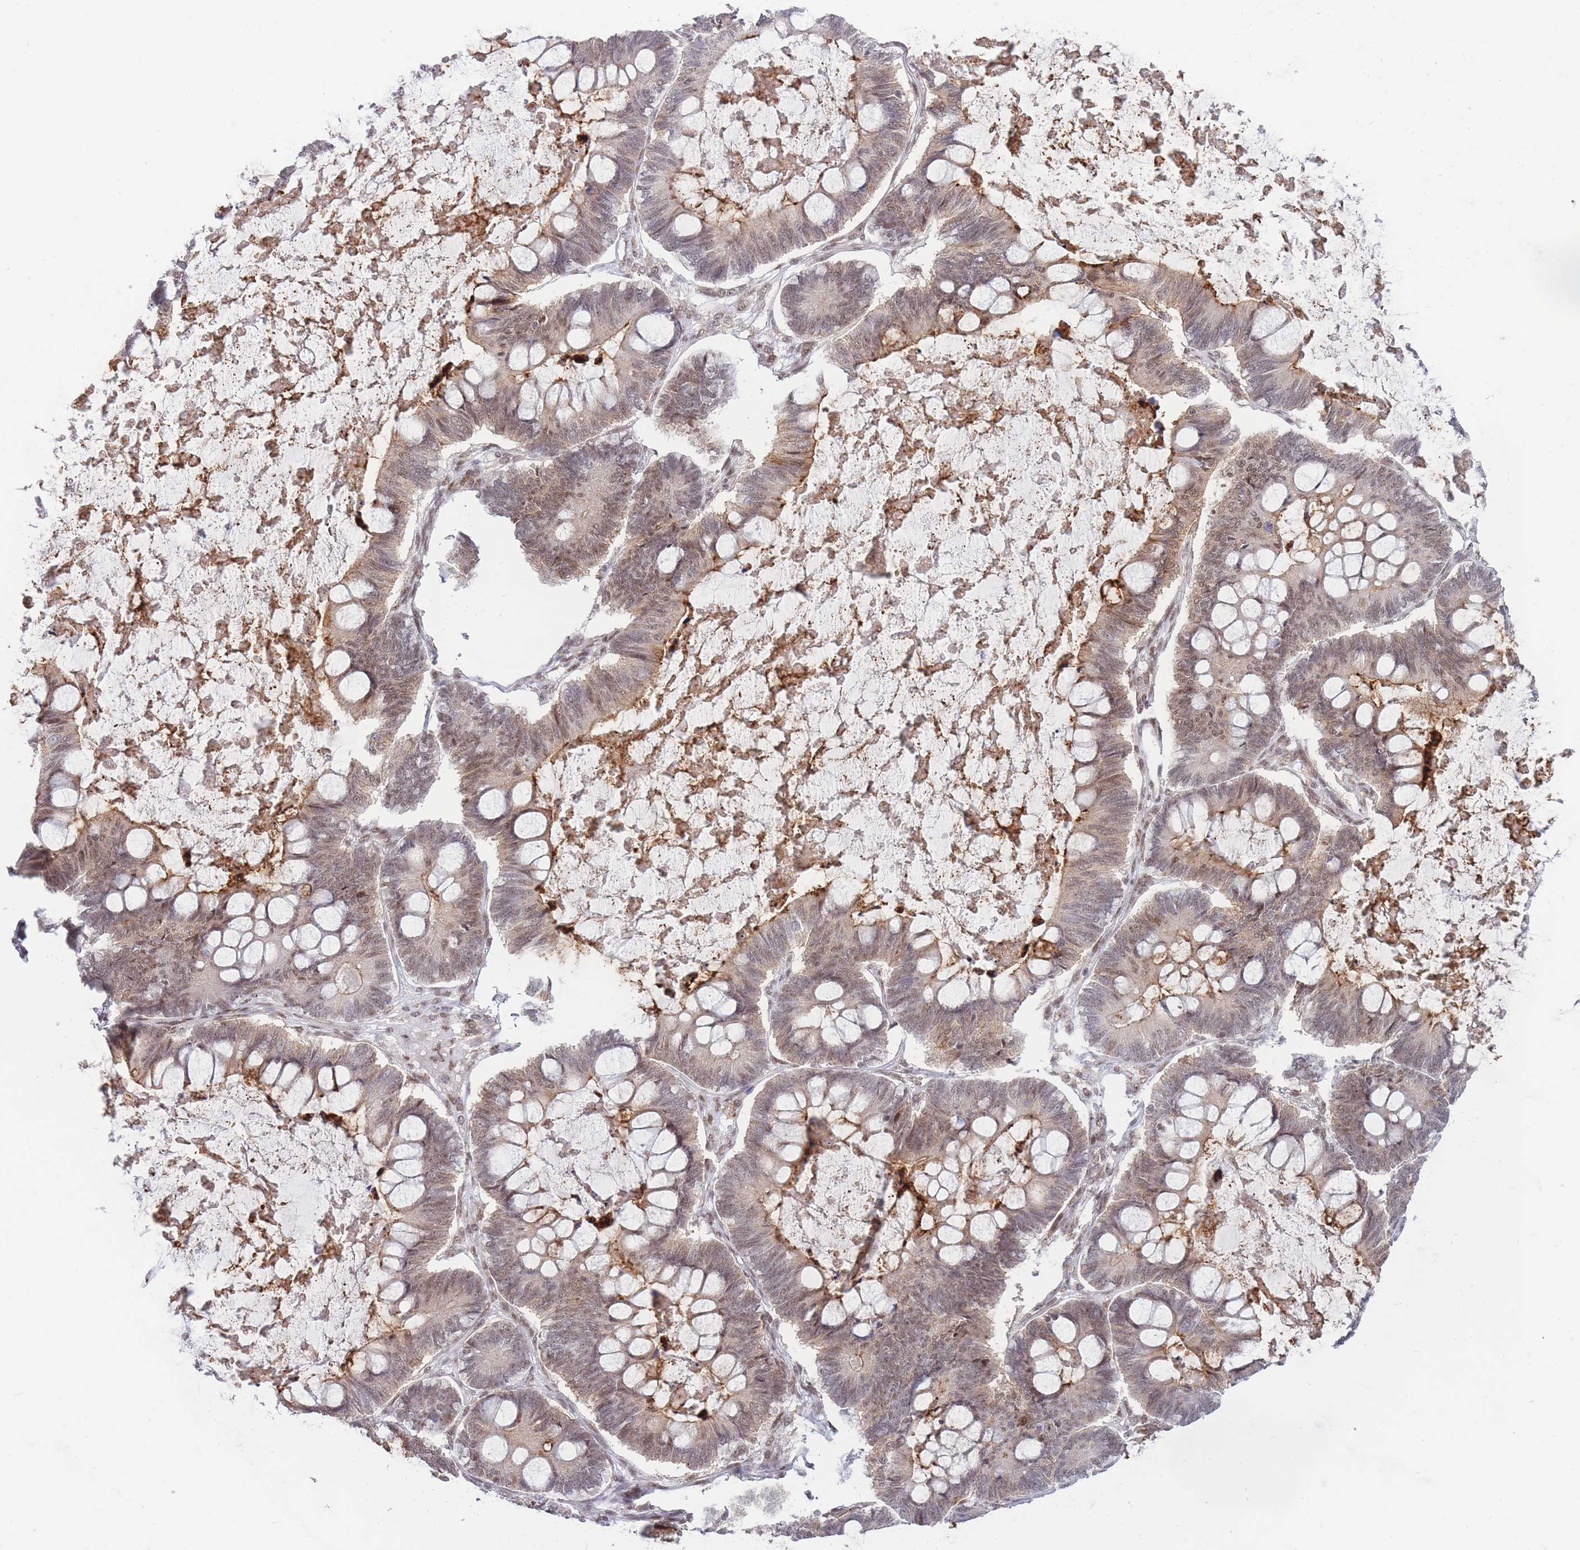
{"staining": {"intensity": "strong", "quantity": "<25%", "location": "cytoplasmic/membranous,nuclear"}, "tissue": "ovarian cancer", "cell_type": "Tumor cells", "image_type": "cancer", "snomed": [{"axis": "morphology", "description": "Cystadenocarcinoma, mucinous, NOS"}, {"axis": "topography", "description": "Ovary"}], "caption": "Human mucinous cystadenocarcinoma (ovarian) stained with a protein marker demonstrates strong staining in tumor cells.", "gene": "BOD1L1", "patient": {"sex": "female", "age": 61}}